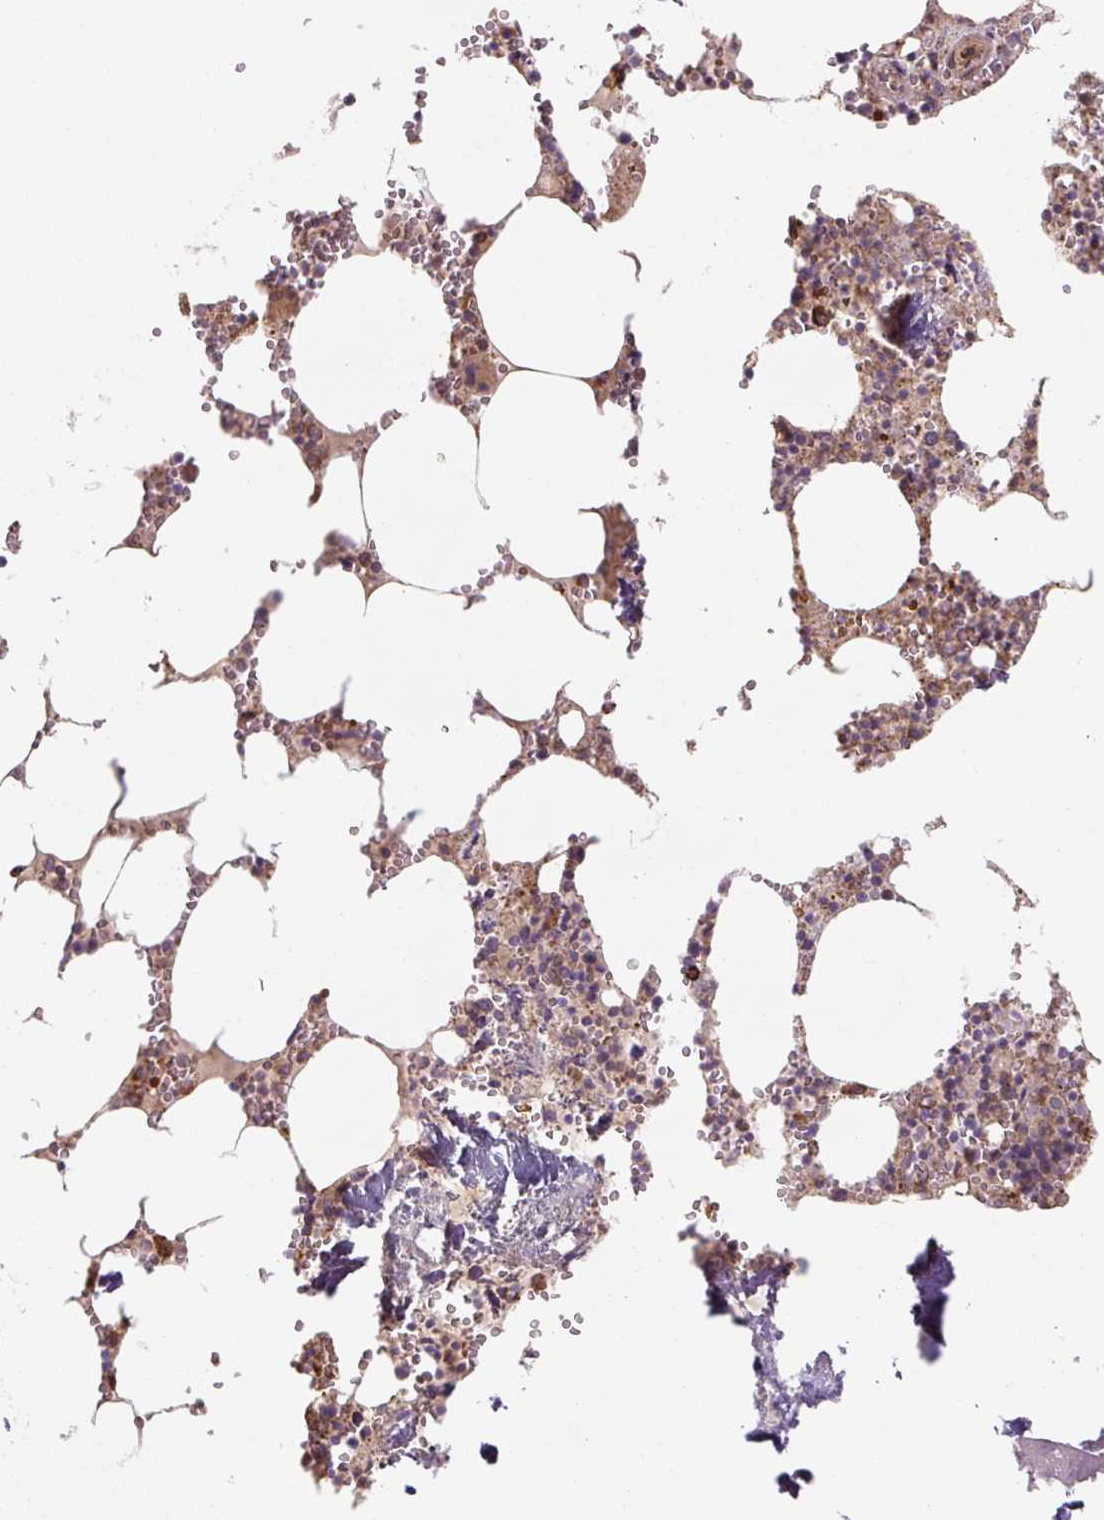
{"staining": {"intensity": "moderate", "quantity": "25%-75%", "location": "cytoplasmic/membranous"}, "tissue": "bone marrow", "cell_type": "Hematopoietic cells", "image_type": "normal", "snomed": [{"axis": "morphology", "description": "Normal tissue, NOS"}, {"axis": "topography", "description": "Bone marrow"}], "caption": "A micrograph of human bone marrow stained for a protein displays moderate cytoplasmic/membranous brown staining in hematopoietic cells.", "gene": "RASA1", "patient": {"sex": "male", "age": 54}}